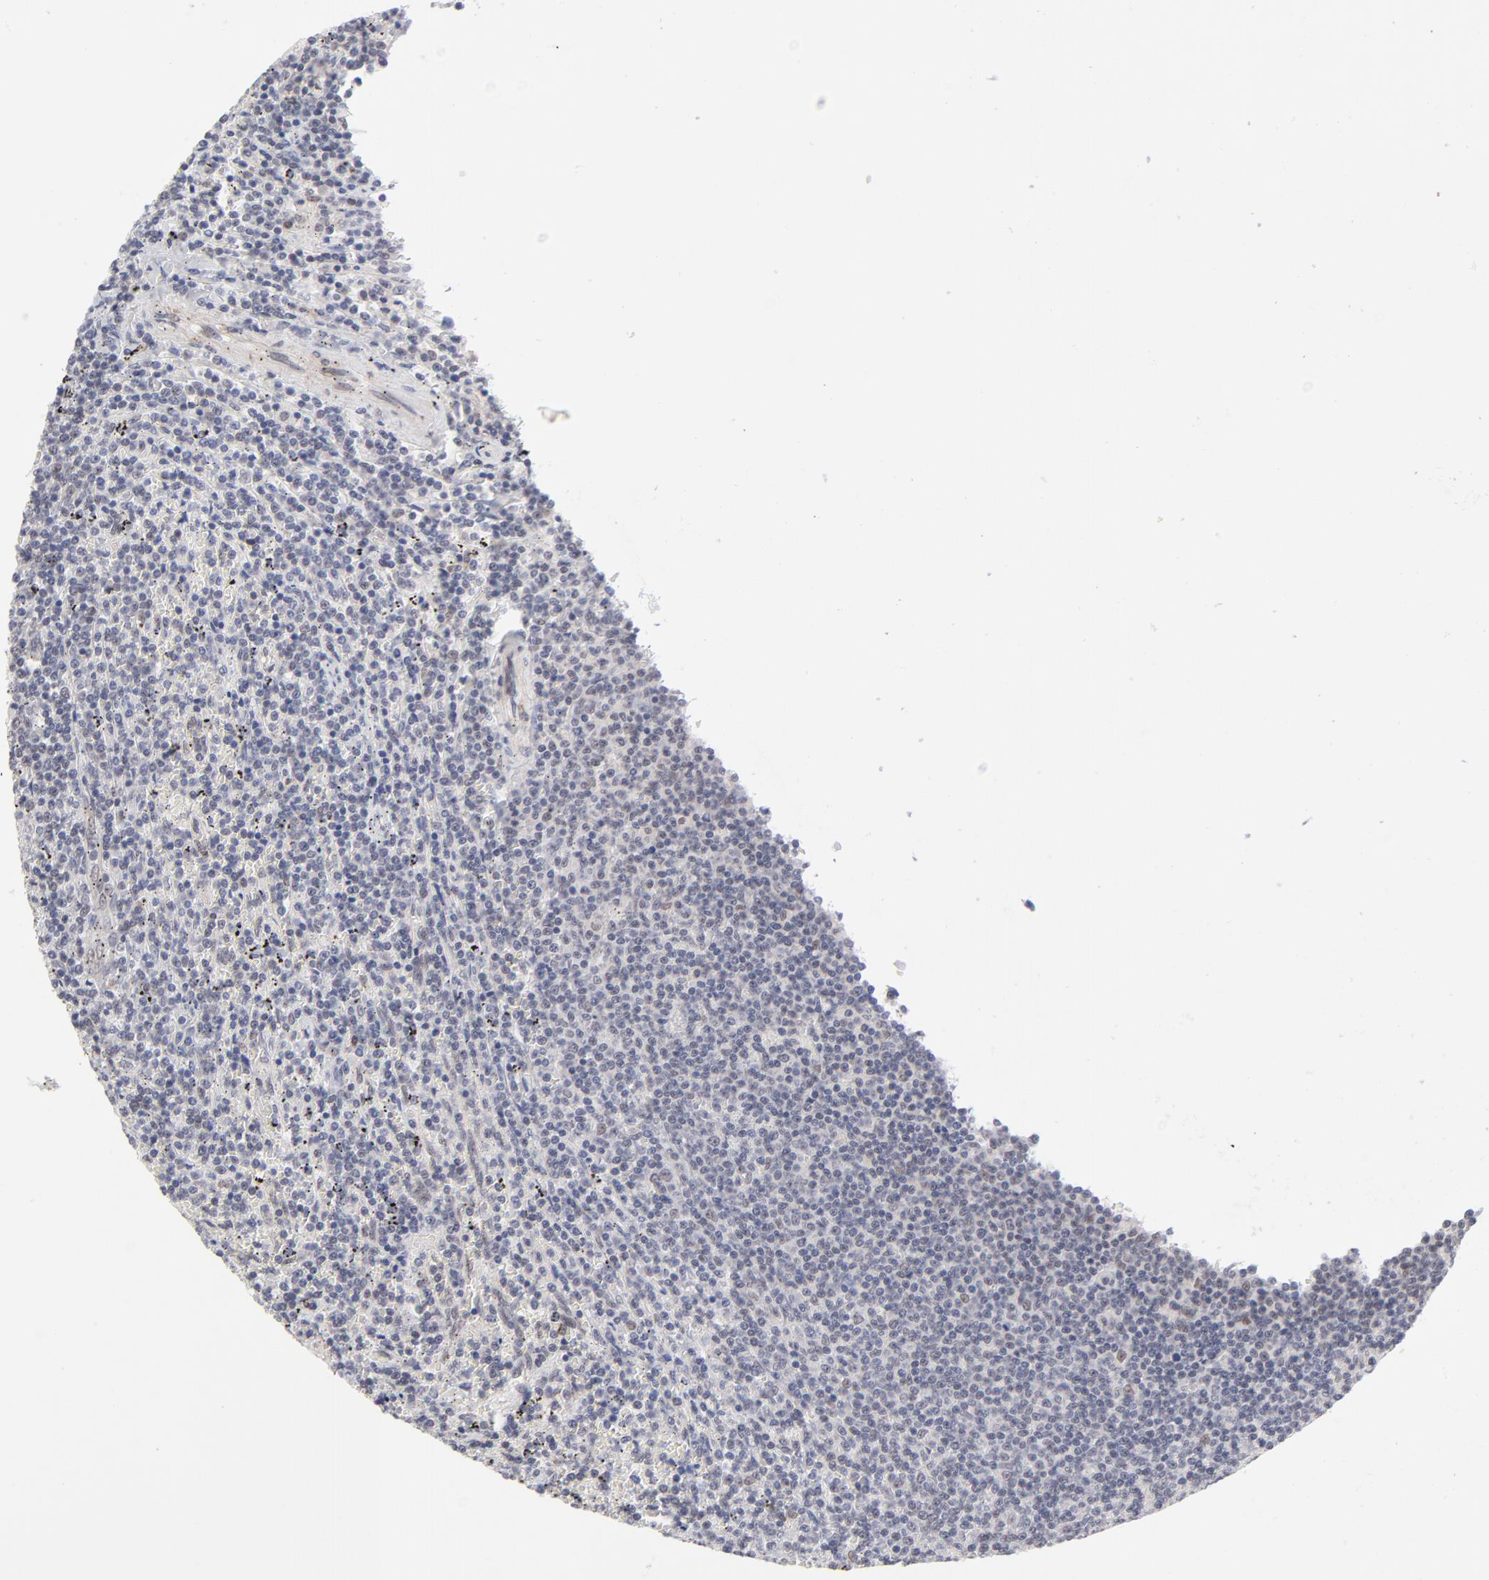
{"staining": {"intensity": "negative", "quantity": "none", "location": "none"}, "tissue": "lymphoma", "cell_type": "Tumor cells", "image_type": "cancer", "snomed": [{"axis": "morphology", "description": "Malignant lymphoma, non-Hodgkin's type, Low grade"}, {"axis": "topography", "description": "Spleen"}], "caption": "Malignant lymphoma, non-Hodgkin's type (low-grade) was stained to show a protein in brown. There is no significant positivity in tumor cells. (Immunohistochemistry (ihc), brightfield microscopy, high magnification).", "gene": "NBN", "patient": {"sex": "female", "age": 50}}